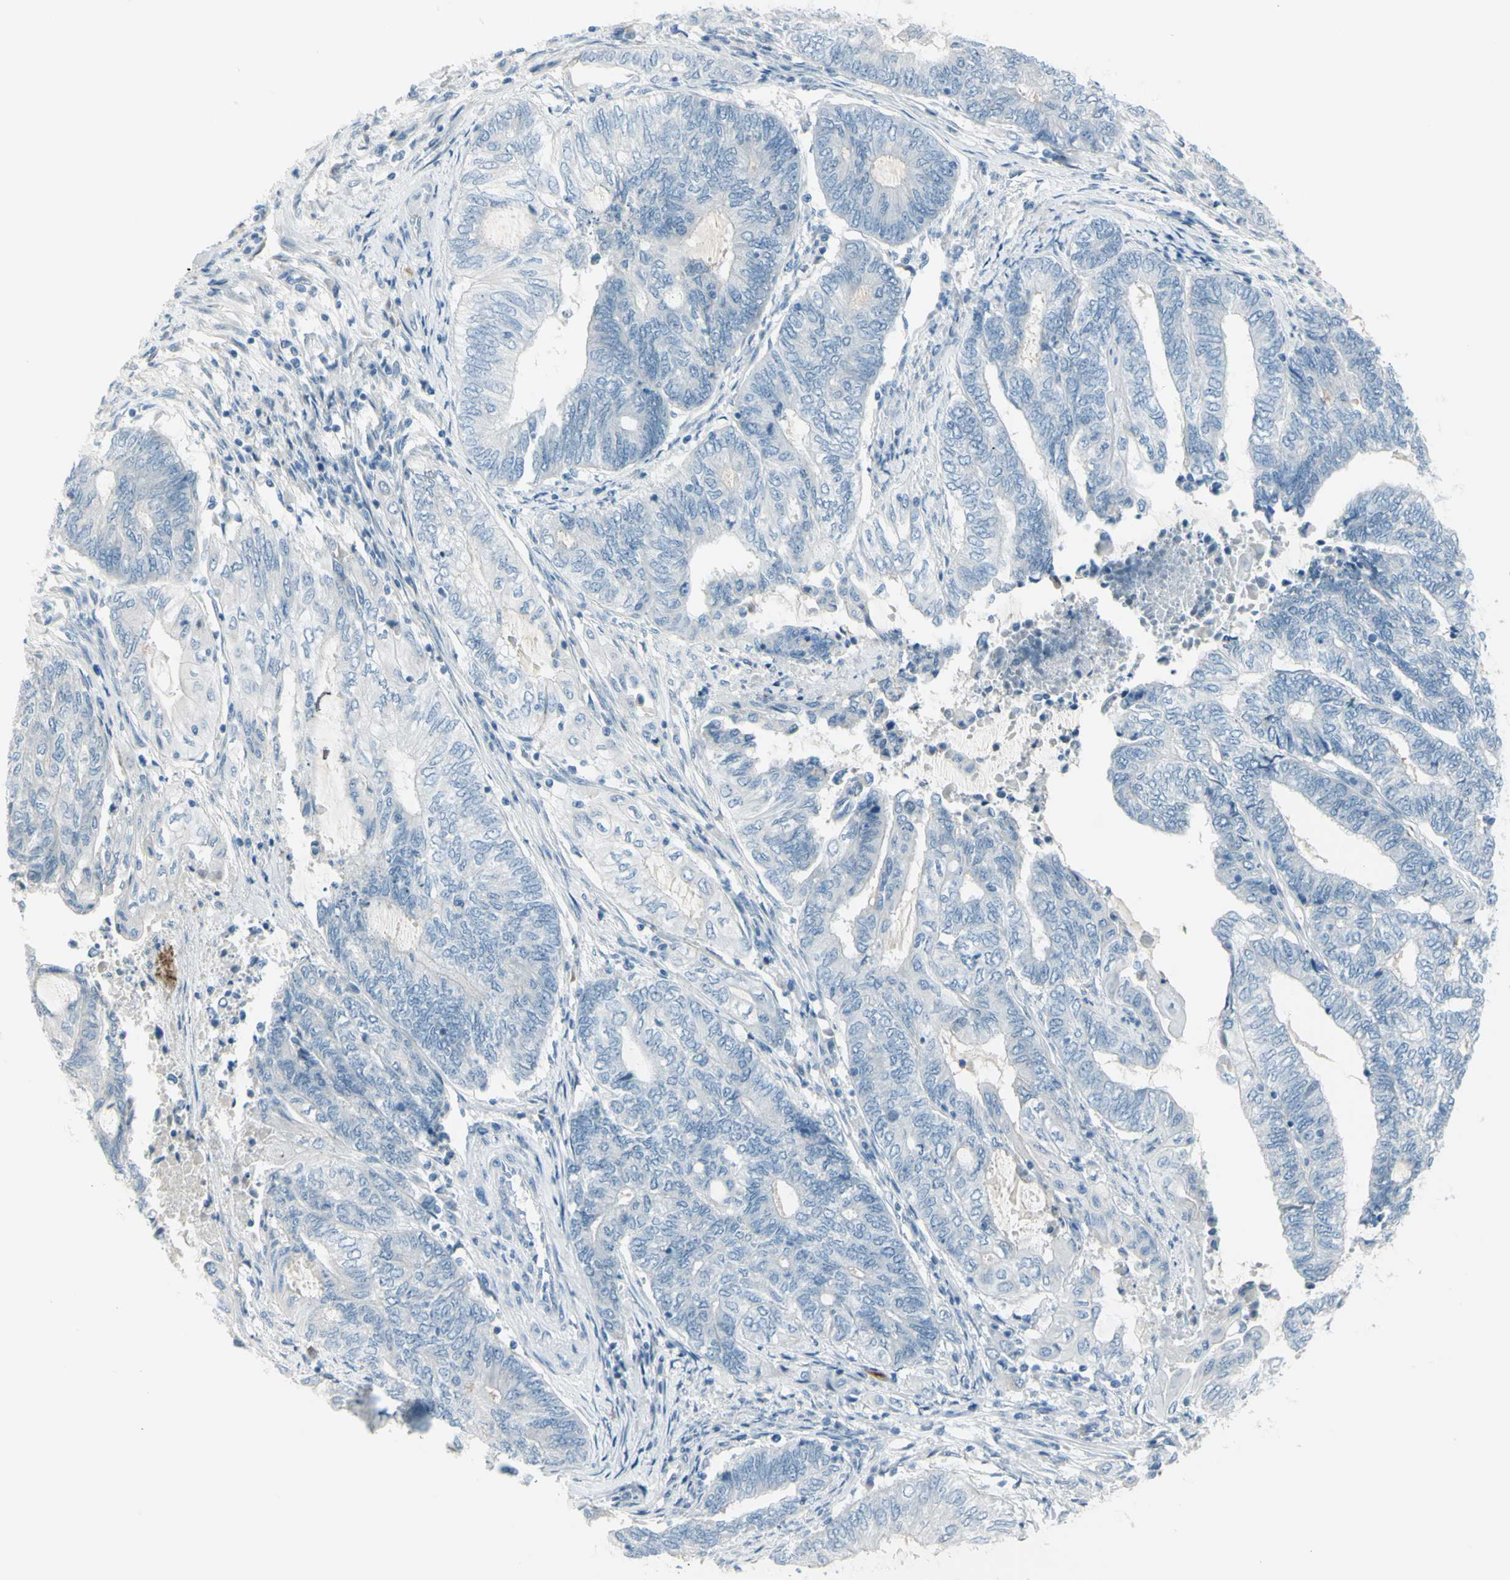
{"staining": {"intensity": "negative", "quantity": "none", "location": "none"}, "tissue": "endometrial cancer", "cell_type": "Tumor cells", "image_type": "cancer", "snomed": [{"axis": "morphology", "description": "Adenocarcinoma, NOS"}, {"axis": "topography", "description": "Uterus"}, {"axis": "topography", "description": "Endometrium"}], "caption": "IHC photomicrograph of neoplastic tissue: human adenocarcinoma (endometrial) stained with DAB demonstrates no significant protein expression in tumor cells.", "gene": "GPR34", "patient": {"sex": "female", "age": 70}}